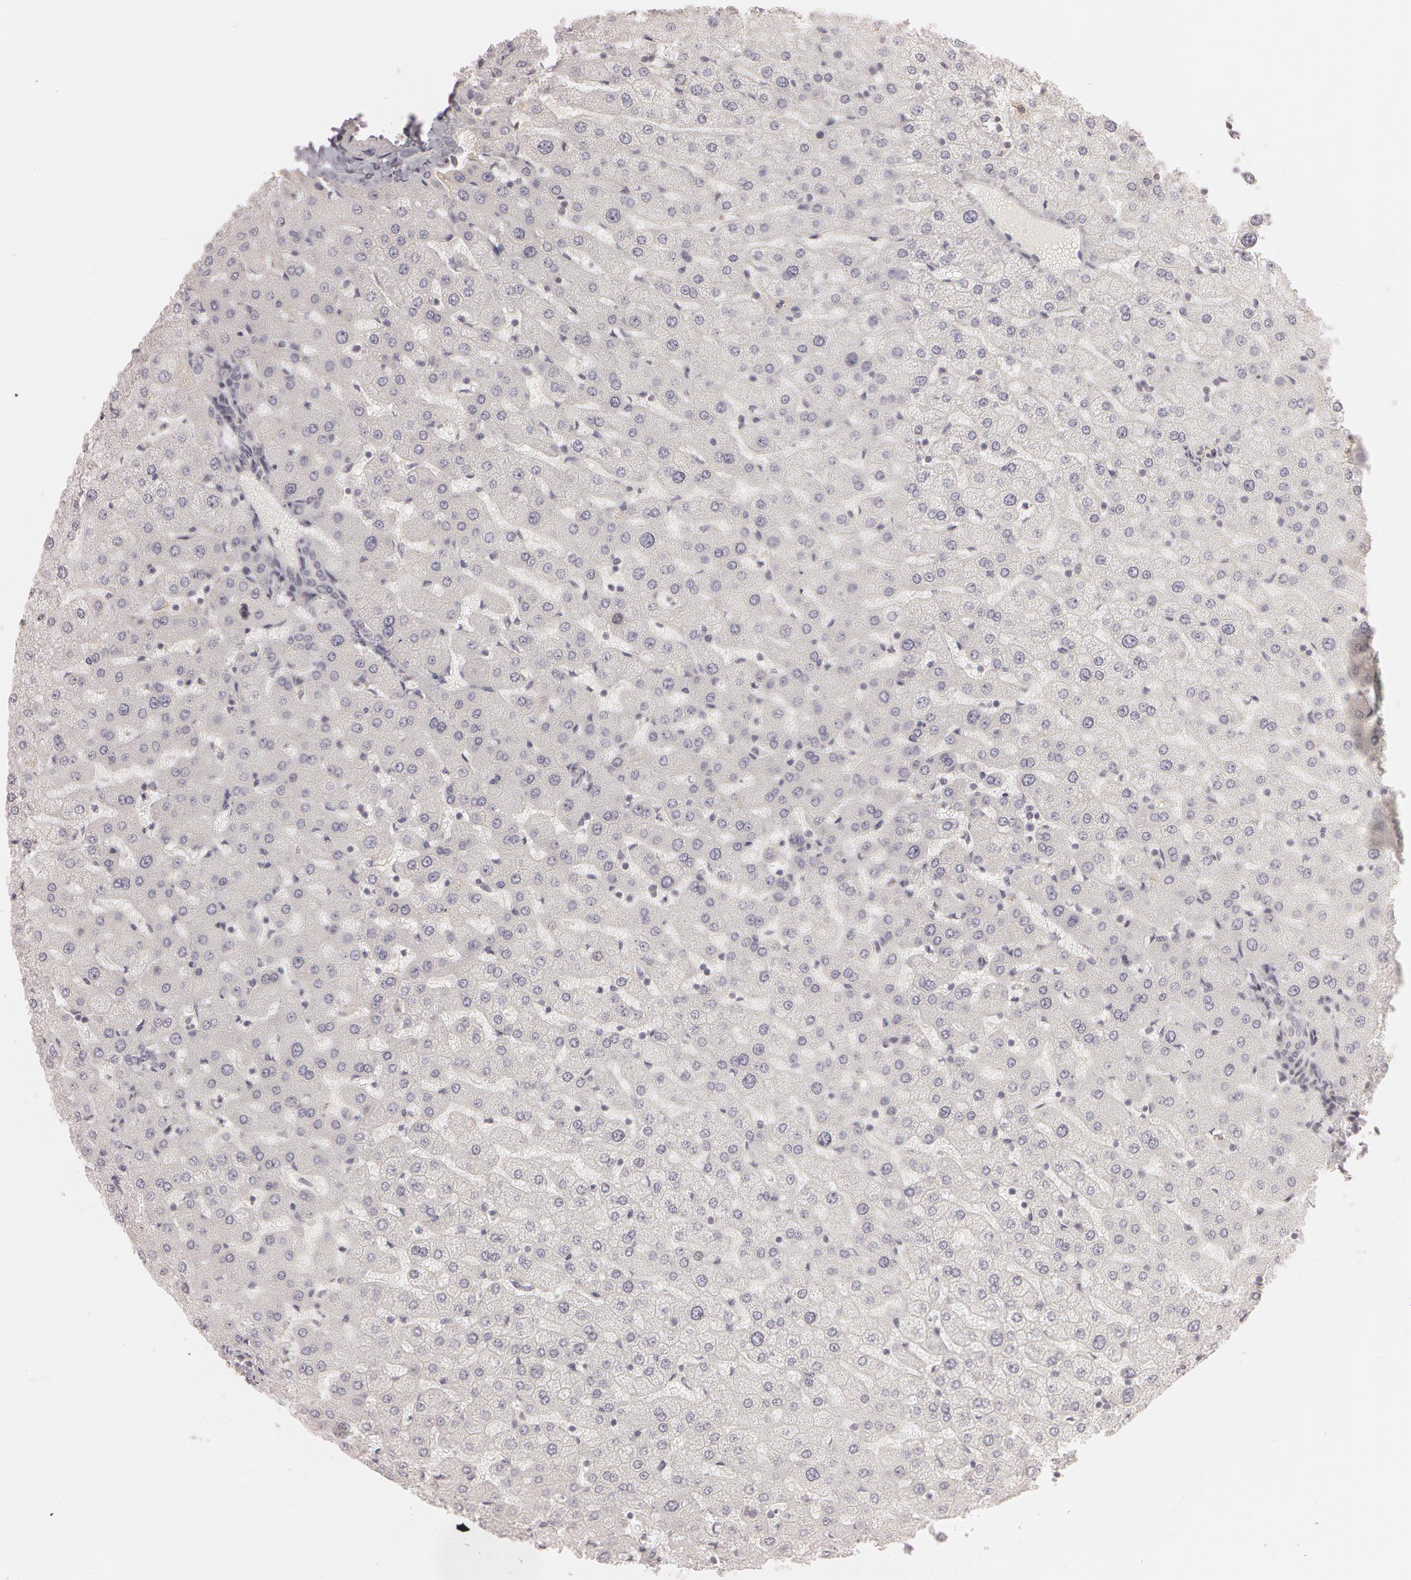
{"staining": {"intensity": "negative", "quantity": "none", "location": "none"}, "tissue": "liver", "cell_type": "Cholangiocytes", "image_type": "normal", "snomed": [{"axis": "morphology", "description": "Normal tissue, NOS"}, {"axis": "morphology", "description": "Fibrosis, NOS"}, {"axis": "topography", "description": "Liver"}], "caption": "DAB (3,3'-diaminobenzidine) immunohistochemical staining of unremarkable human liver shows no significant staining in cholangiocytes. Brightfield microscopy of immunohistochemistry stained with DAB (3,3'-diaminobenzidine) (brown) and hematoxylin (blue), captured at high magnification.", "gene": "RALGAPA1", "patient": {"sex": "female", "age": 29}}